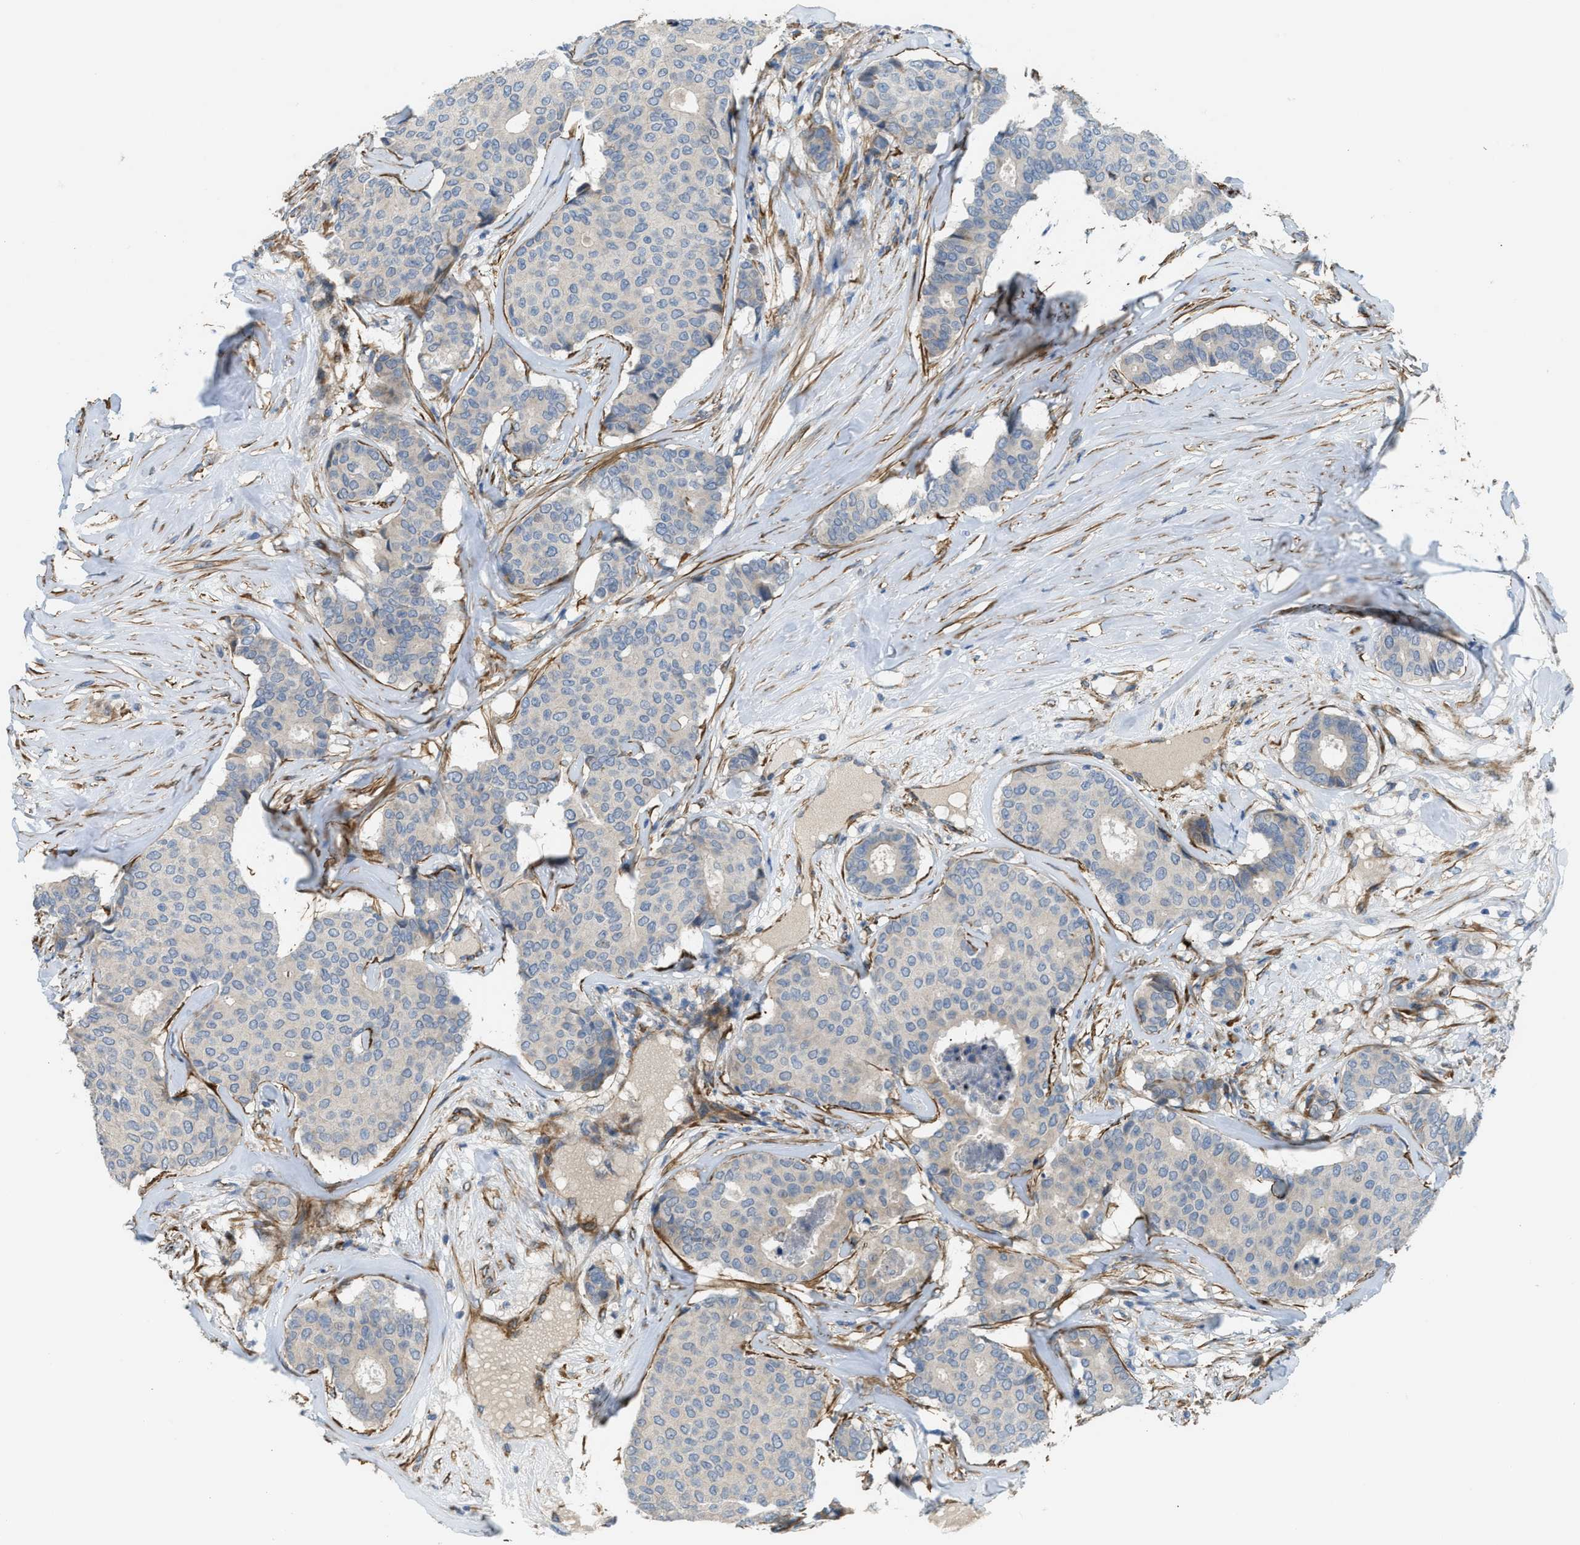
{"staining": {"intensity": "weak", "quantity": "<25%", "location": "cytoplasmic/membranous"}, "tissue": "breast cancer", "cell_type": "Tumor cells", "image_type": "cancer", "snomed": [{"axis": "morphology", "description": "Duct carcinoma"}, {"axis": "topography", "description": "Breast"}], "caption": "High magnification brightfield microscopy of breast cancer stained with DAB (brown) and counterstained with hematoxylin (blue): tumor cells show no significant staining. (Stains: DAB IHC with hematoxylin counter stain, Microscopy: brightfield microscopy at high magnification).", "gene": "BMPR1A", "patient": {"sex": "female", "age": 75}}